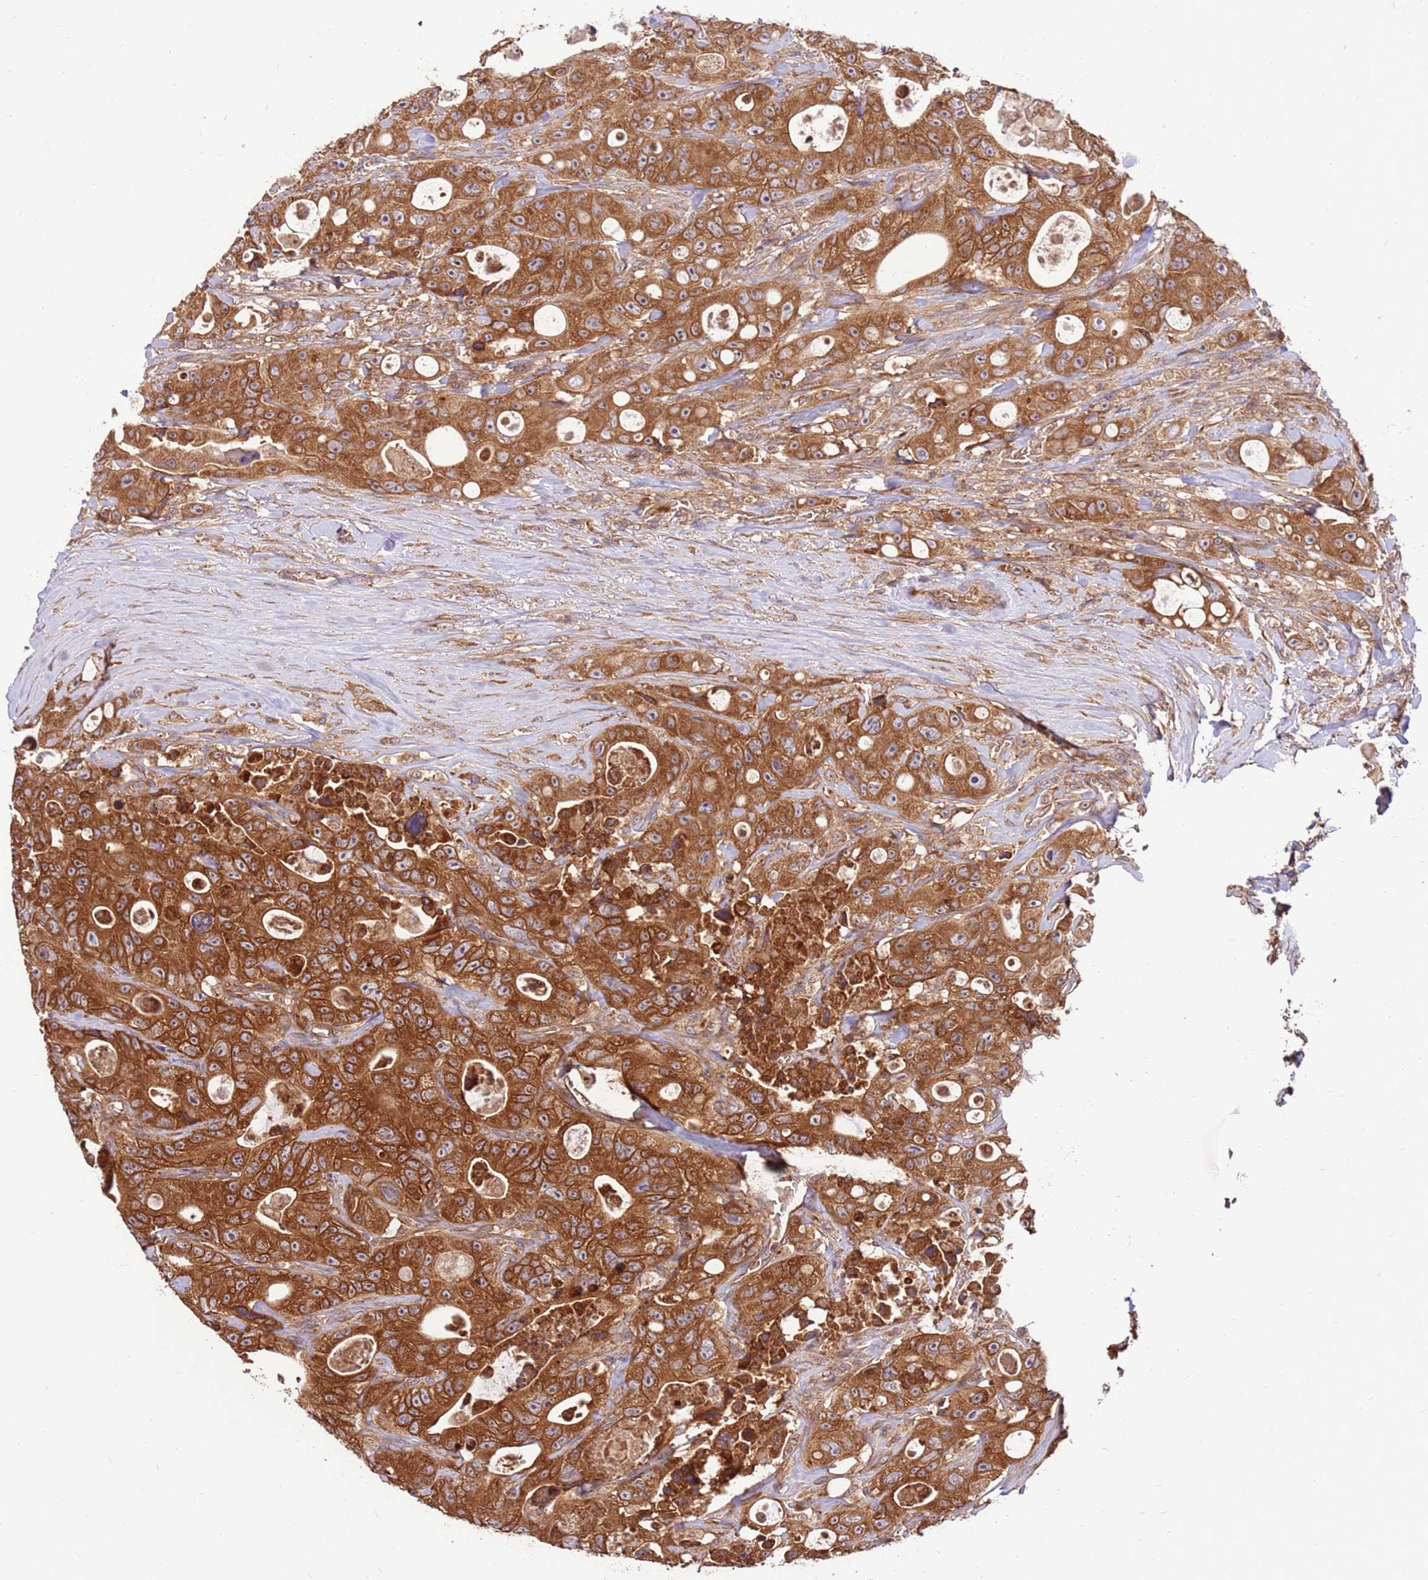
{"staining": {"intensity": "strong", "quantity": ">75%", "location": "cytoplasmic/membranous"}, "tissue": "colorectal cancer", "cell_type": "Tumor cells", "image_type": "cancer", "snomed": [{"axis": "morphology", "description": "Adenocarcinoma, NOS"}, {"axis": "topography", "description": "Colon"}], "caption": "Immunohistochemistry (DAB (3,3'-diaminobenzidine)) staining of human colorectal cancer demonstrates strong cytoplasmic/membranous protein positivity in about >75% of tumor cells.", "gene": "SLC44A5", "patient": {"sex": "female", "age": 46}}